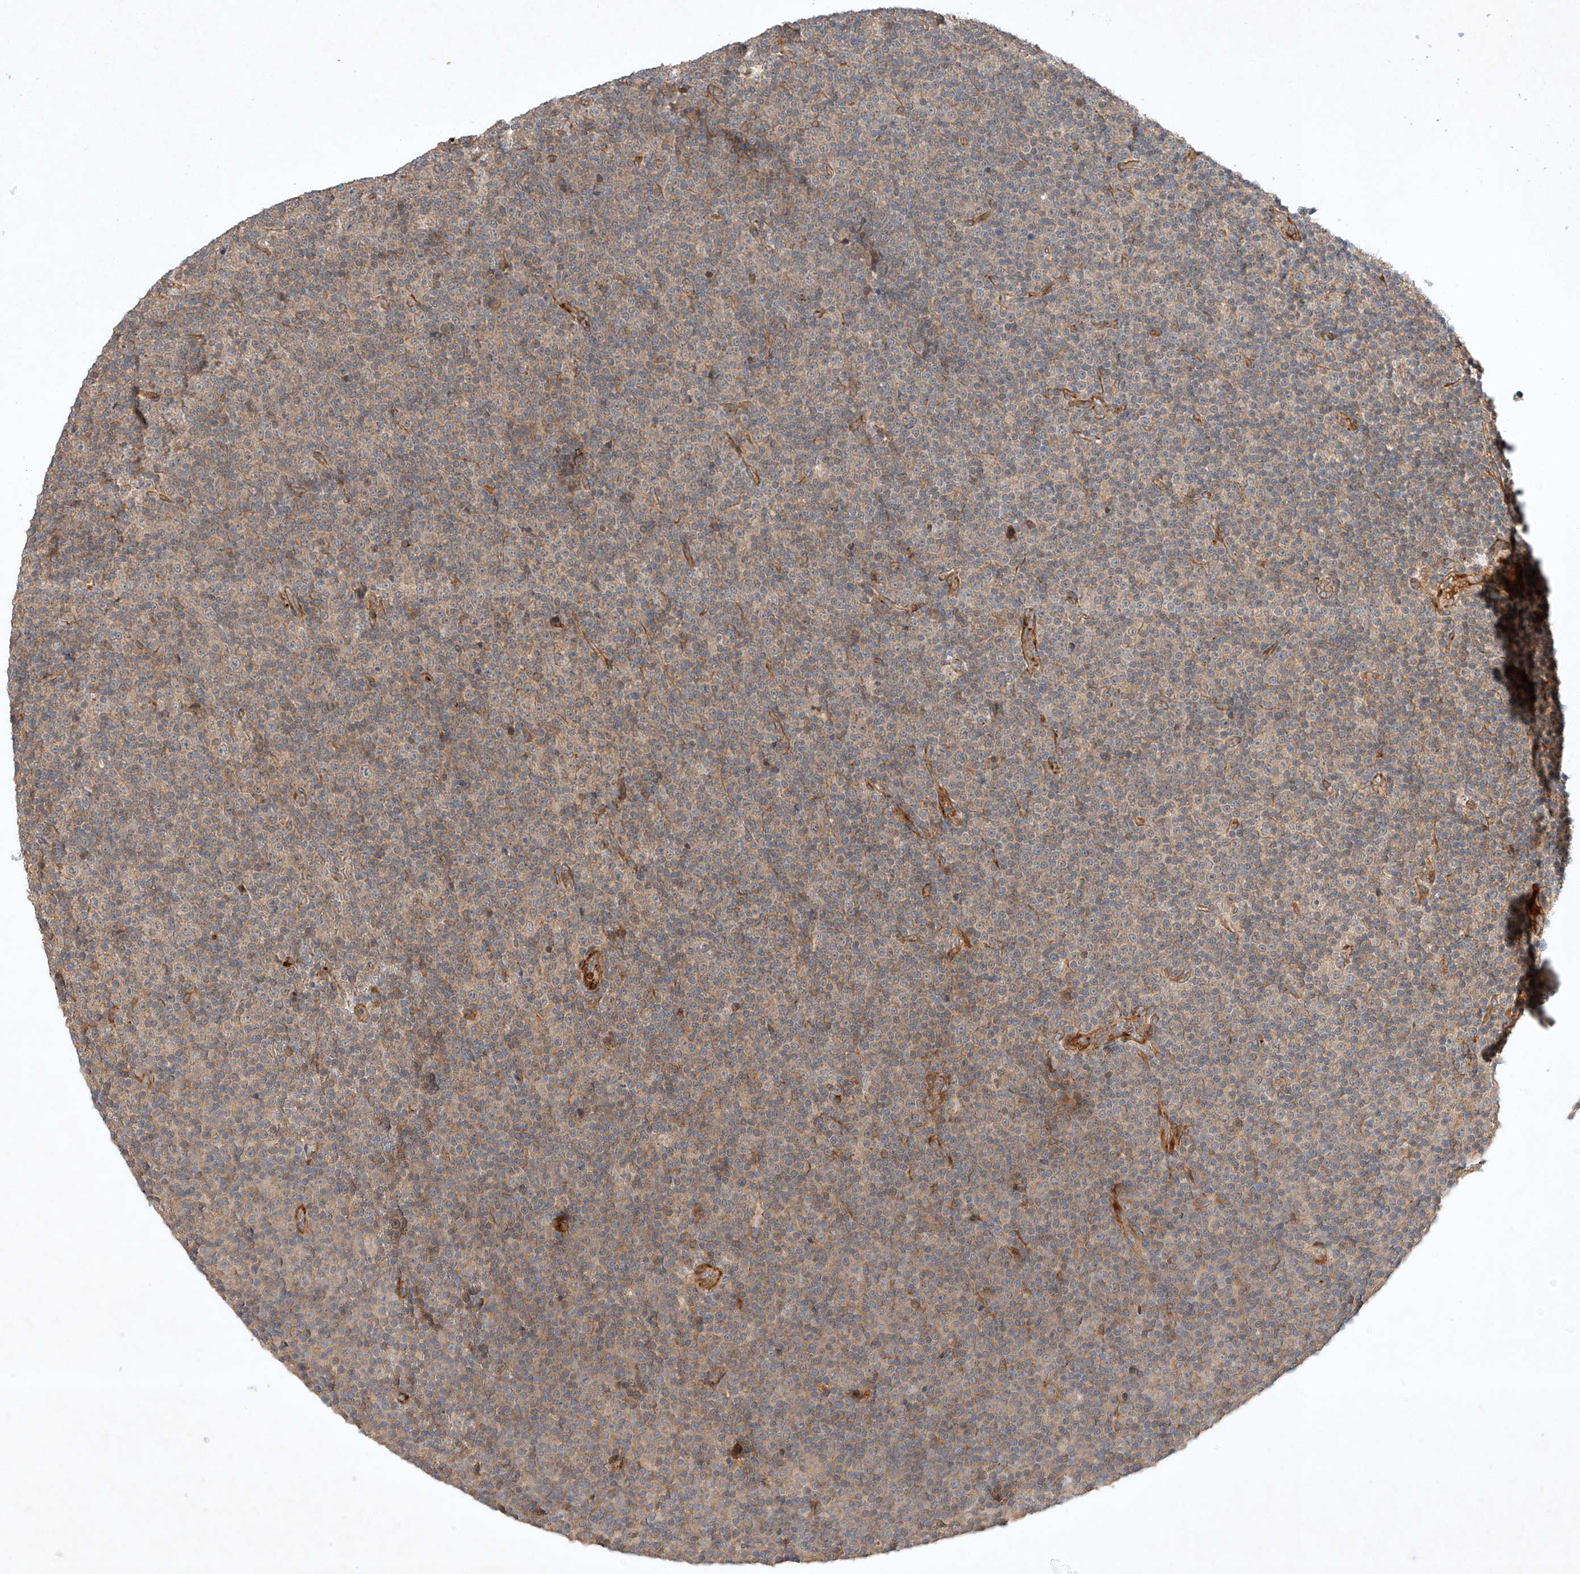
{"staining": {"intensity": "weak", "quantity": "25%-75%", "location": "cytoplasmic/membranous"}, "tissue": "lymphoma", "cell_type": "Tumor cells", "image_type": "cancer", "snomed": [{"axis": "morphology", "description": "Malignant lymphoma, non-Hodgkin's type, Low grade"}, {"axis": "topography", "description": "Lymph node"}], "caption": "The immunohistochemical stain shows weak cytoplasmic/membranous staining in tumor cells of malignant lymphoma, non-Hodgkin's type (low-grade) tissue. Using DAB (3,3'-diaminobenzidine) (brown) and hematoxylin (blue) stains, captured at high magnification using brightfield microscopy.", "gene": "ARHGAP33", "patient": {"sex": "female", "age": 67}}